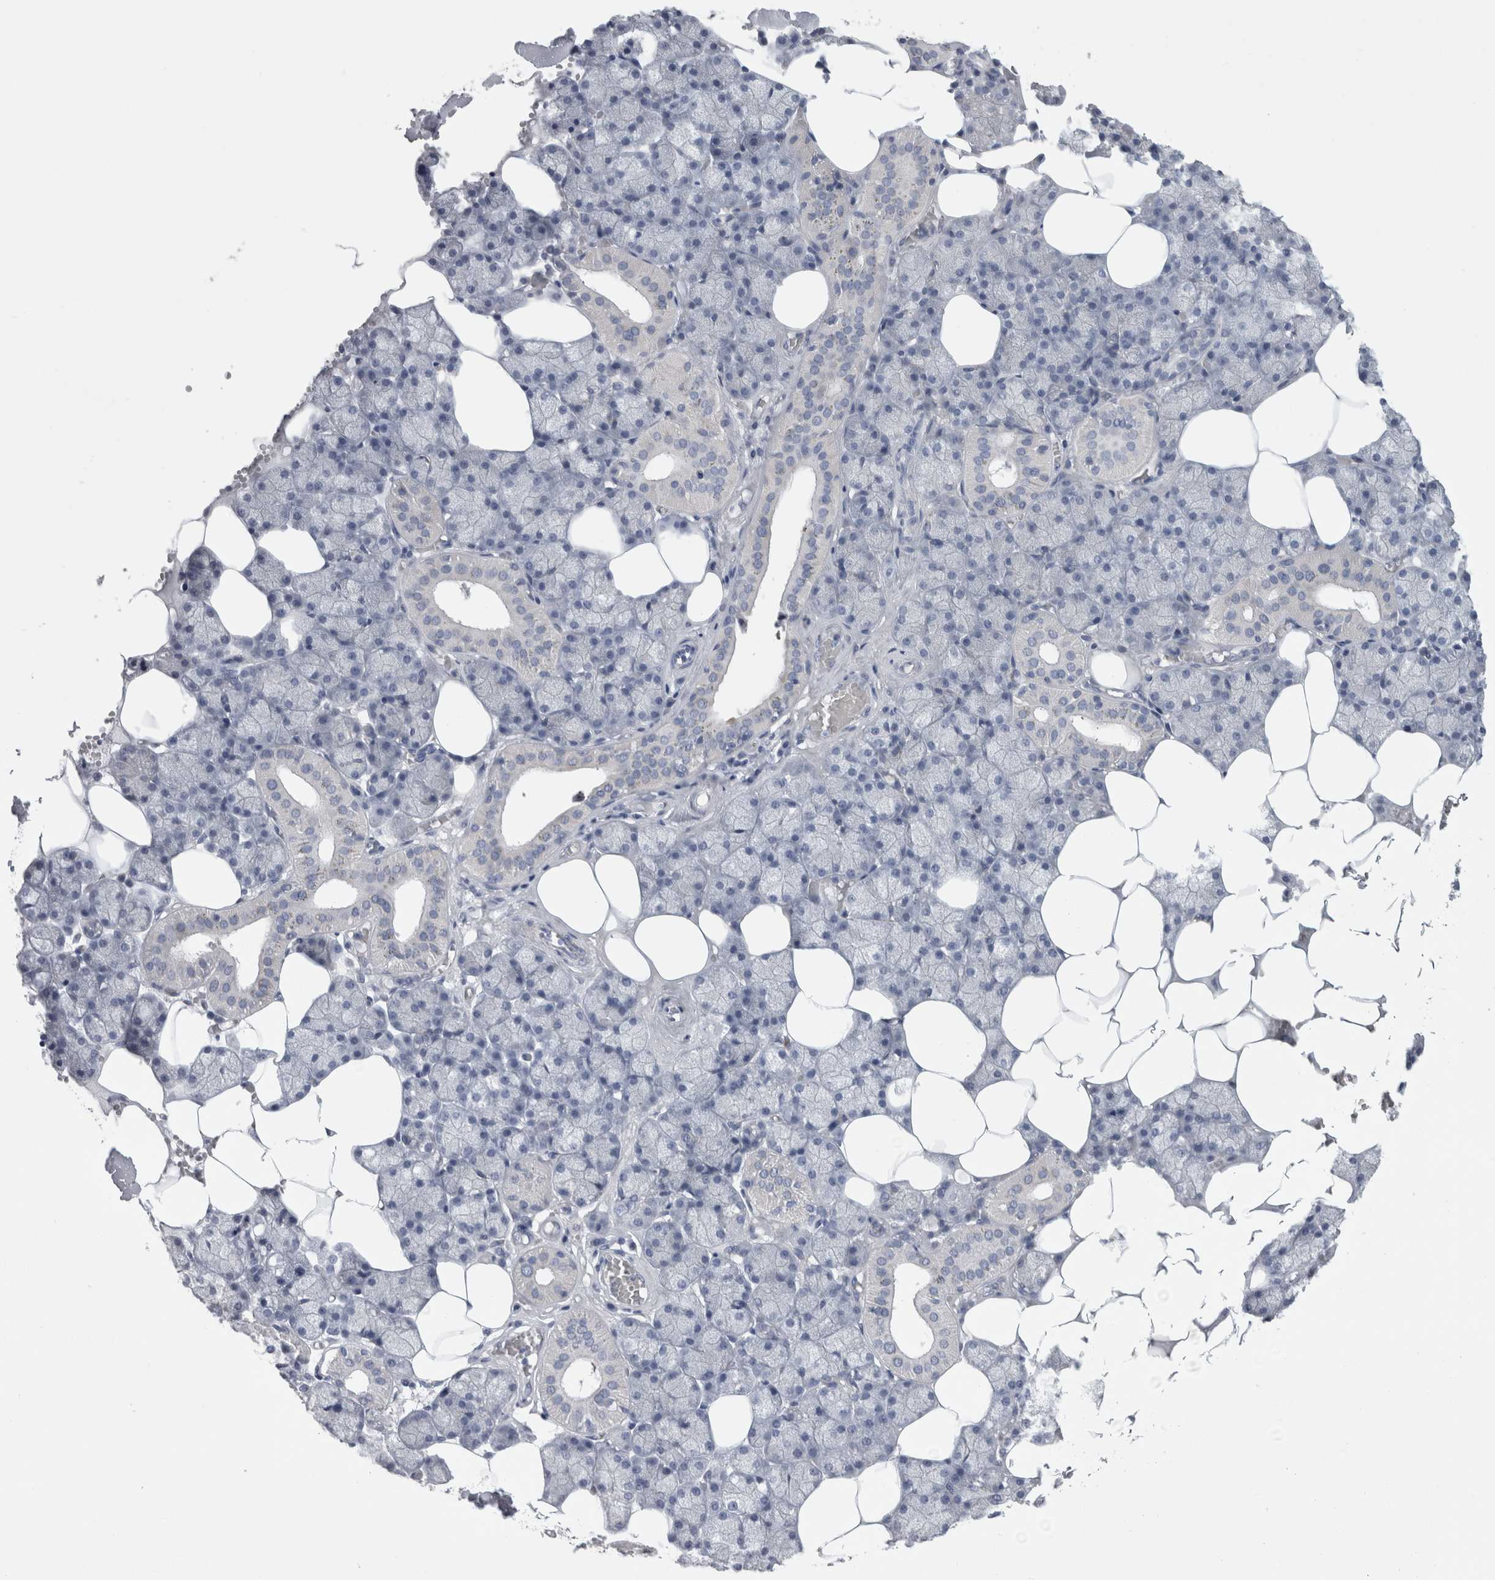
{"staining": {"intensity": "negative", "quantity": "none", "location": "none"}, "tissue": "salivary gland", "cell_type": "Glandular cells", "image_type": "normal", "snomed": [{"axis": "morphology", "description": "Normal tissue, NOS"}, {"axis": "topography", "description": "Salivary gland"}], "caption": "Unremarkable salivary gland was stained to show a protein in brown. There is no significant staining in glandular cells.", "gene": "FXYD7", "patient": {"sex": "male", "age": 62}}